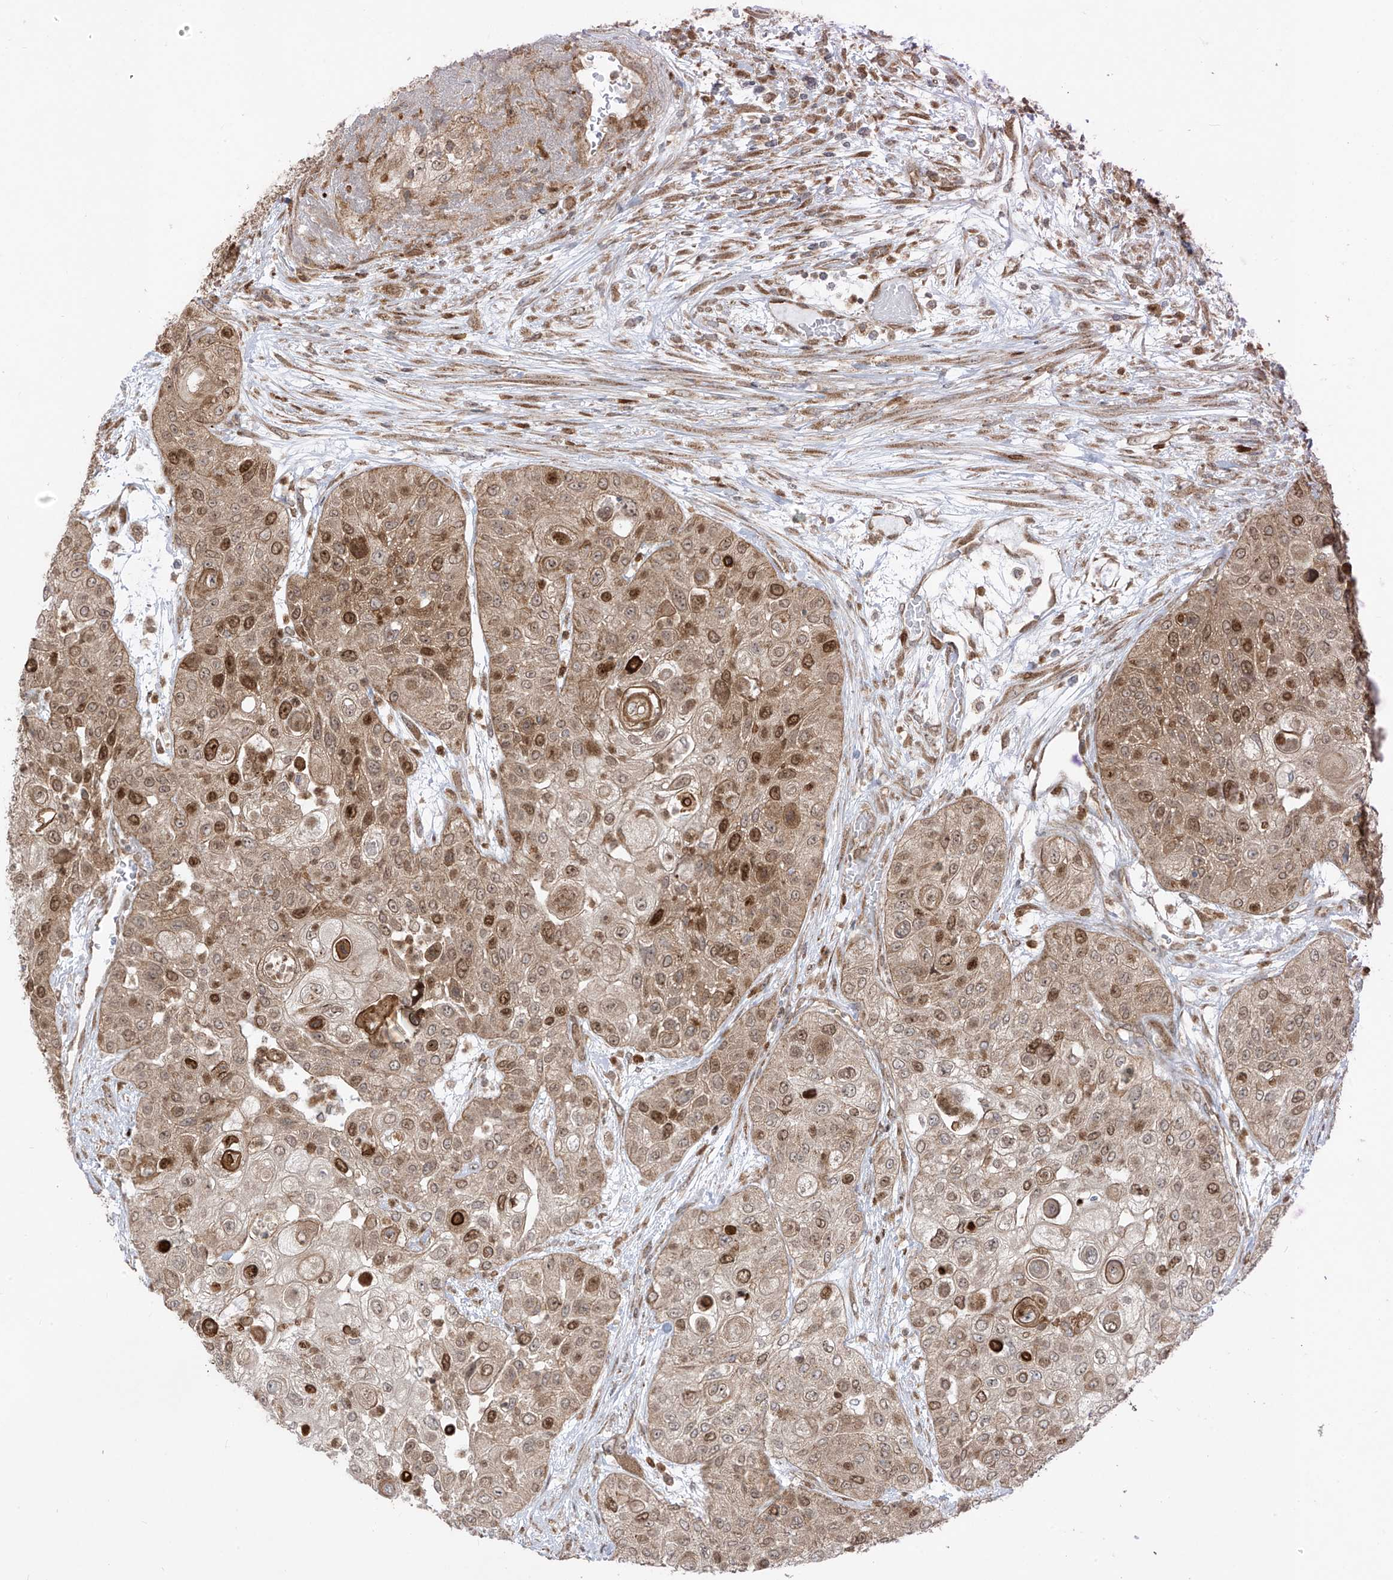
{"staining": {"intensity": "moderate", "quantity": ">75%", "location": "cytoplasmic/membranous,nuclear"}, "tissue": "urothelial cancer", "cell_type": "Tumor cells", "image_type": "cancer", "snomed": [{"axis": "morphology", "description": "Urothelial carcinoma, High grade"}, {"axis": "topography", "description": "Urinary bladder"}], "caption": "Human urothelial cancer stained with a protein marker reveals moderate staining in tumor cells.", "gene": "PDE11A", "patient": {"sex": "female", "age": 79}}